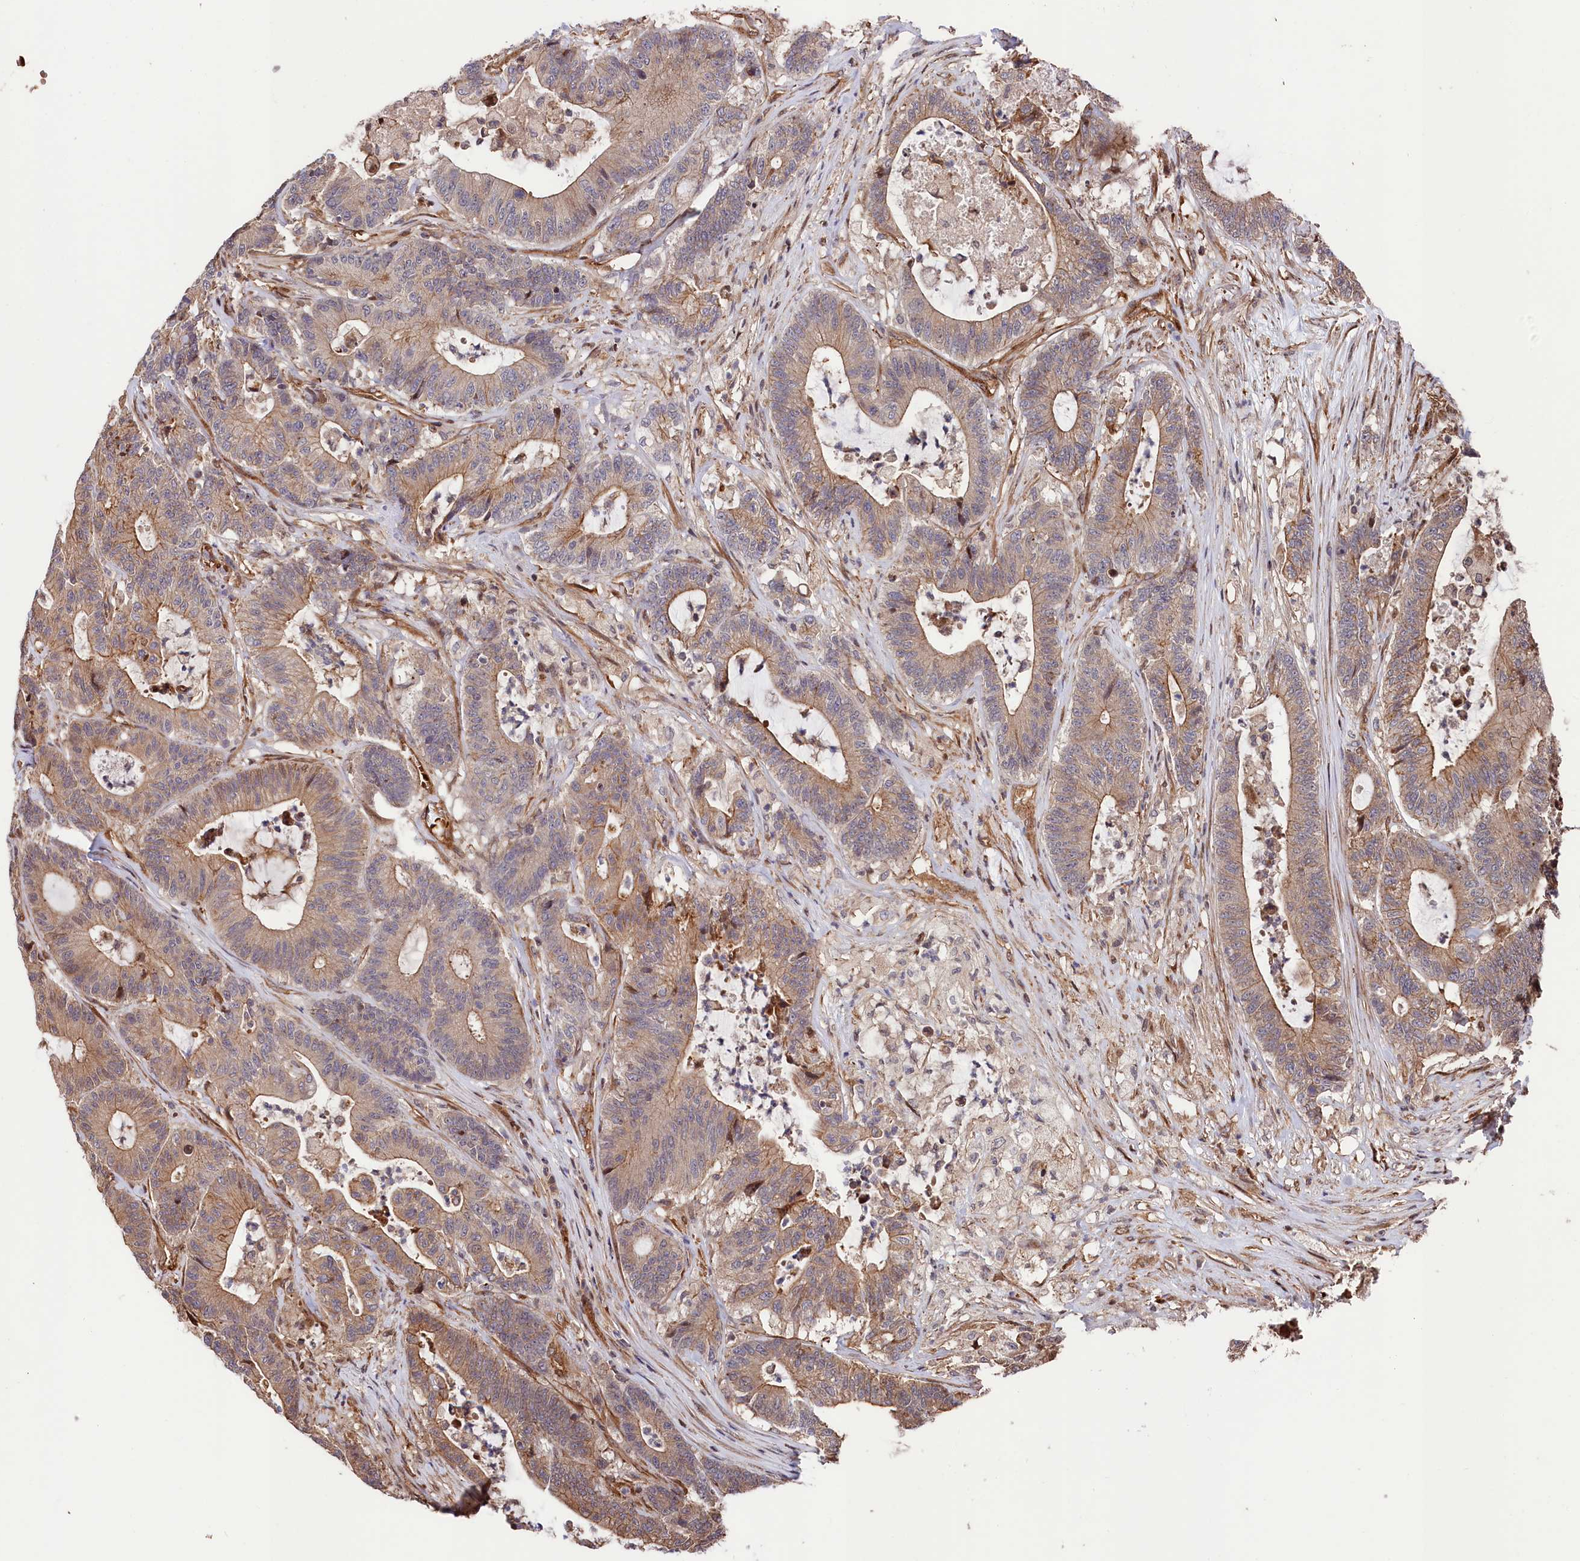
{"staining": {"intensity": "moderate", "quantity": ">75%", "location": "cytoplasmic/membranous"}, "tissue": "colorectal cancer", "cell_type": "Tumor cells", "image_type": "cancer", "snomed": [{"axis": "morphology", "description": "Adenocarcinoma, NOS"}, {"axis": "topography", "description": "Colon"}], "caption": "An IHC photomicrograph of tumor tissue is shown. Protein staining in brown labels moderate cytoplasmic/membranous positivity in adenocarcinoma (colorectal) within tumor cells.", "gene": "TNKS1BP1", "patient": {"sex": "female", "age": 84}}